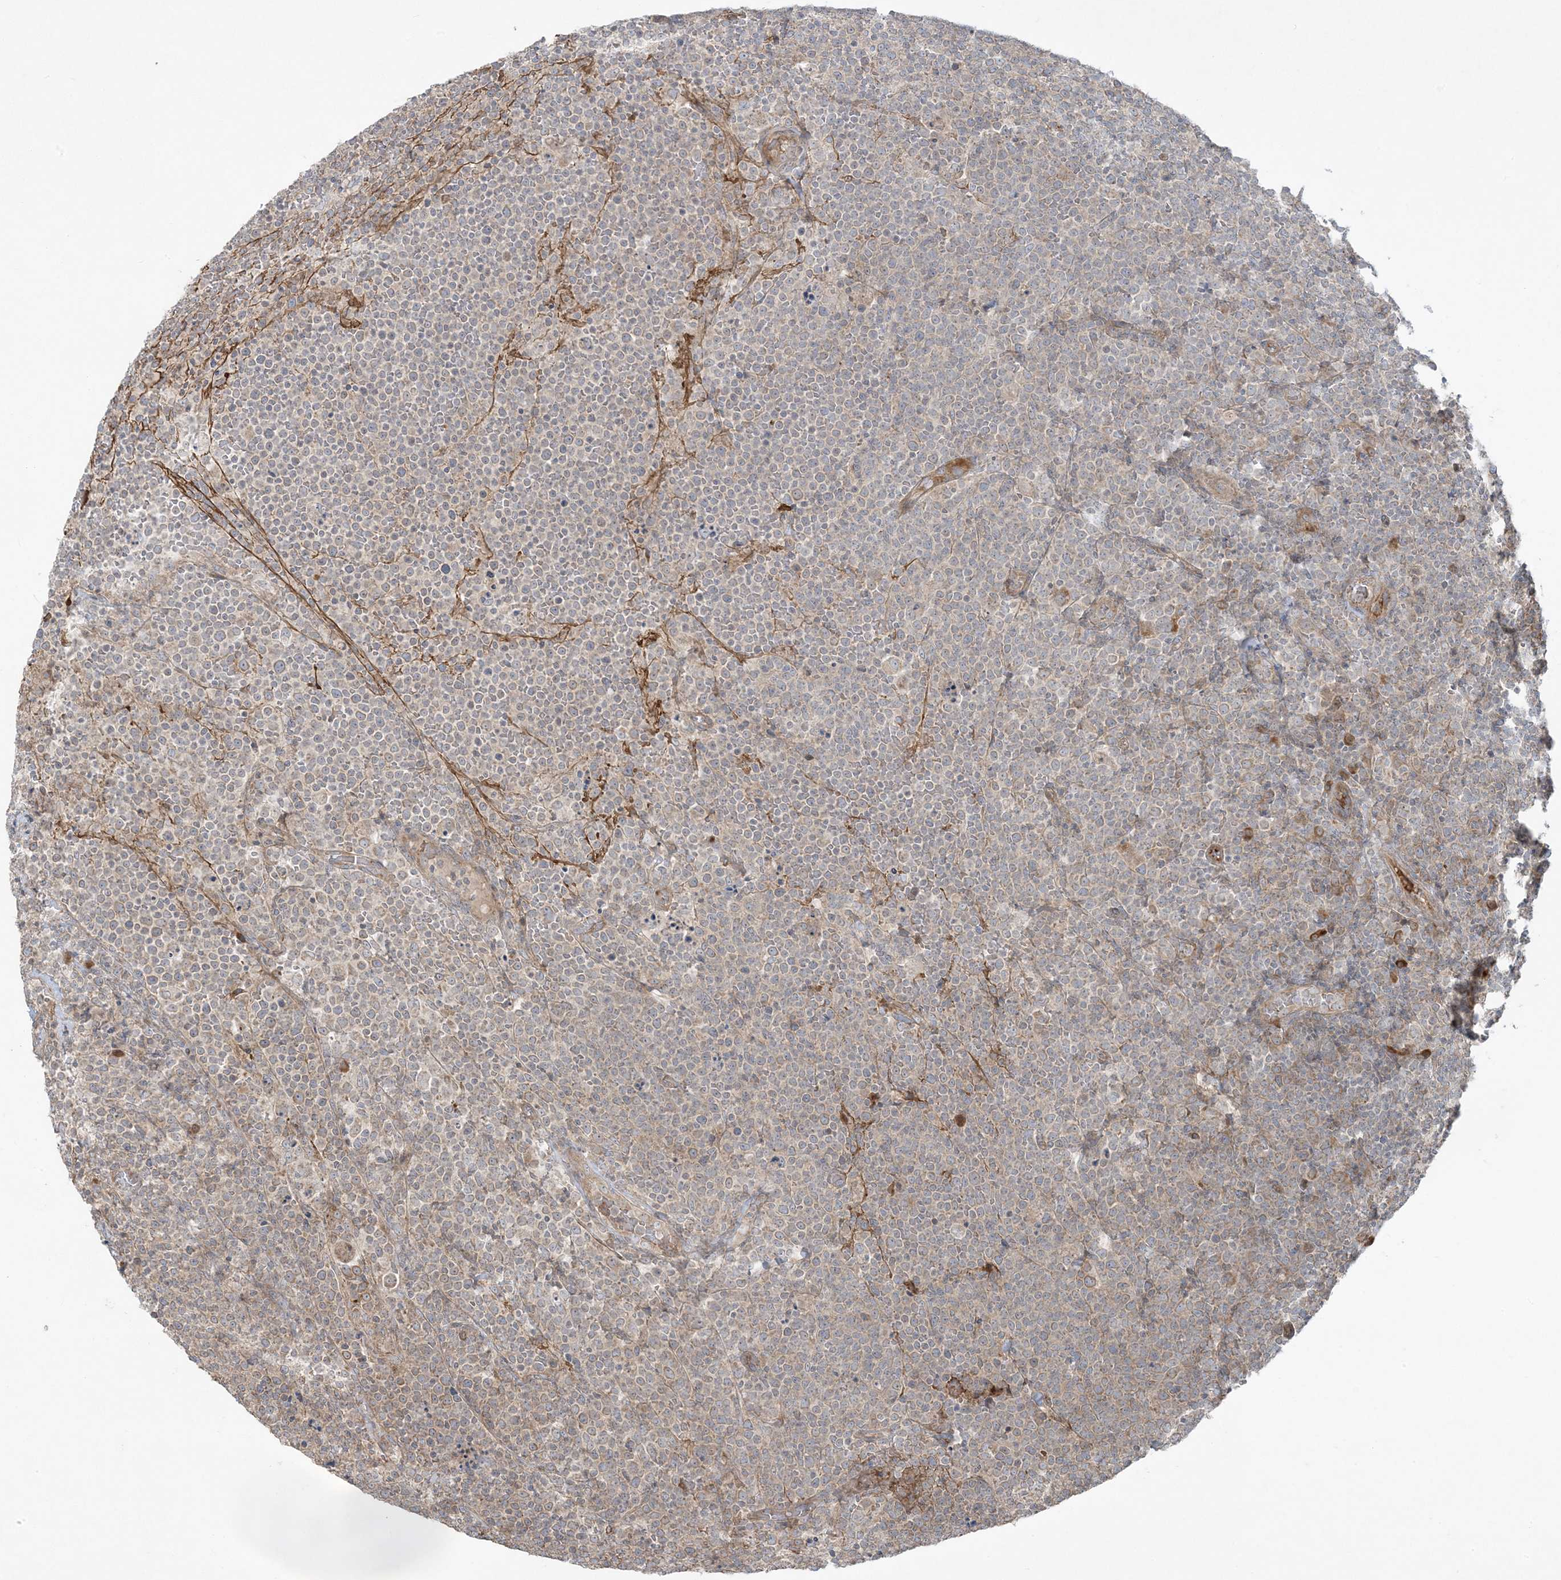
{"staining": {"intensity": "weak", "quantity": "25%-75%", "location": "cytoplasmic/membranous"}, "tissue": "lymphoma", "cell_type": "Tumor cells", "image_type": "cancer", "snomed": [{"axis": "morphology", "description": "Malignant lymphoma, non-Hodgkin's type, High grade"}, {"axis": "topography", "description": "Lymph node"}], "caption": "The image exhibits staining of lymphoma, revealing weak cytoplasmic/membranous protein staining (brown color) within tumor cells.", "gene": "ZNF263", "patient": {"sex": "male", "age": 61}}